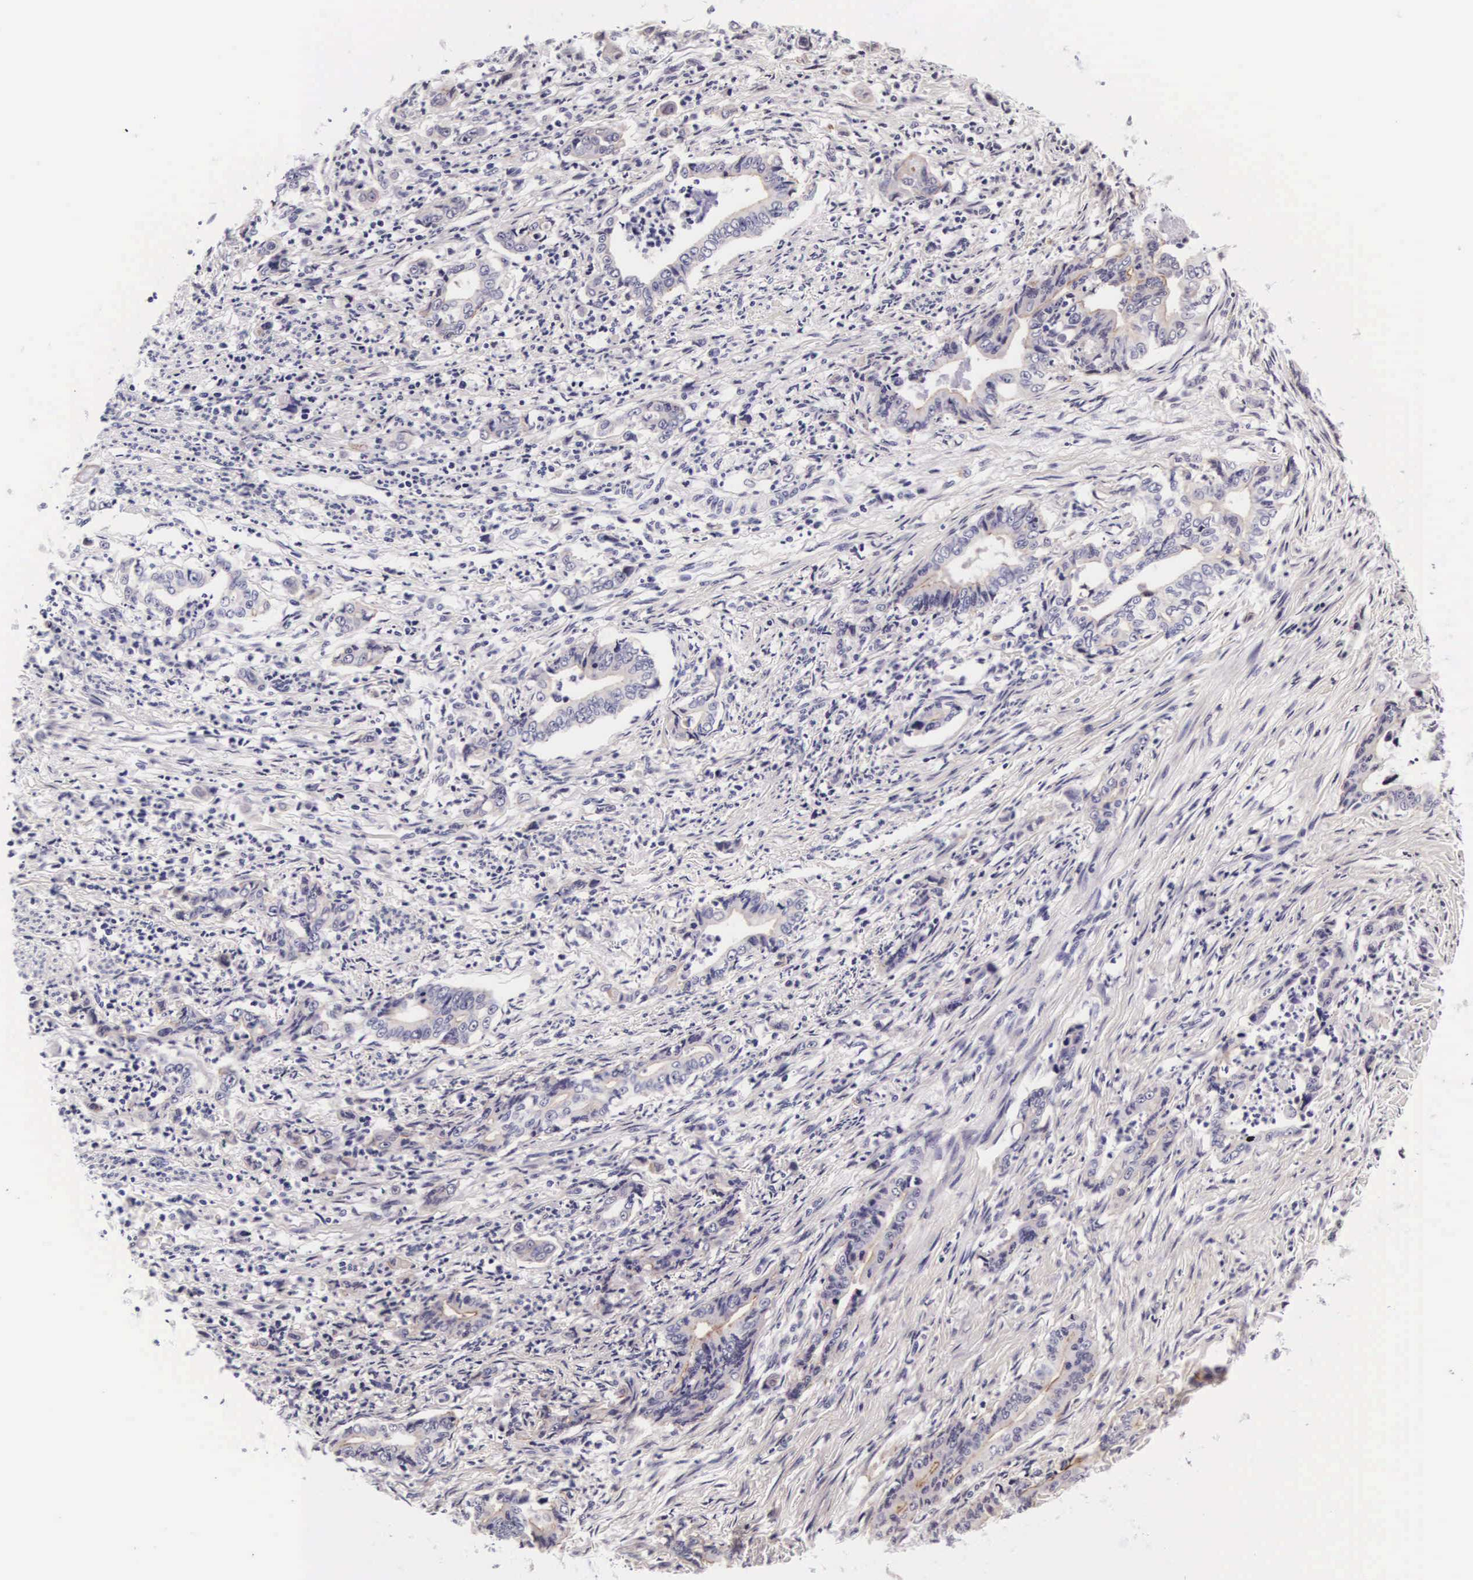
{"staining": {"intensity": "negative", "quantity": "none", "location": "none"}, "tissue": "stomach cancer", "cell_type": "Tumor cells", "image_type": "cancer", "snomed": [{"axis": "morphology", "description": "Adenocarcinoma, NOS"}, {"axis": "topography", "description": "Stomach"}], "caption": "This is a micrograph of IHC staining of stomach adenocarcinoma, which shows no expression in tumor cells. (Stains: DAB (3,3'-diaminobenzidine) IHC with hematoxylin counter stain, Microscopy: brightfield microscopy at high magnification).", "gene": "PHETA2", "patient": {"sex": "female", "age": 76}}